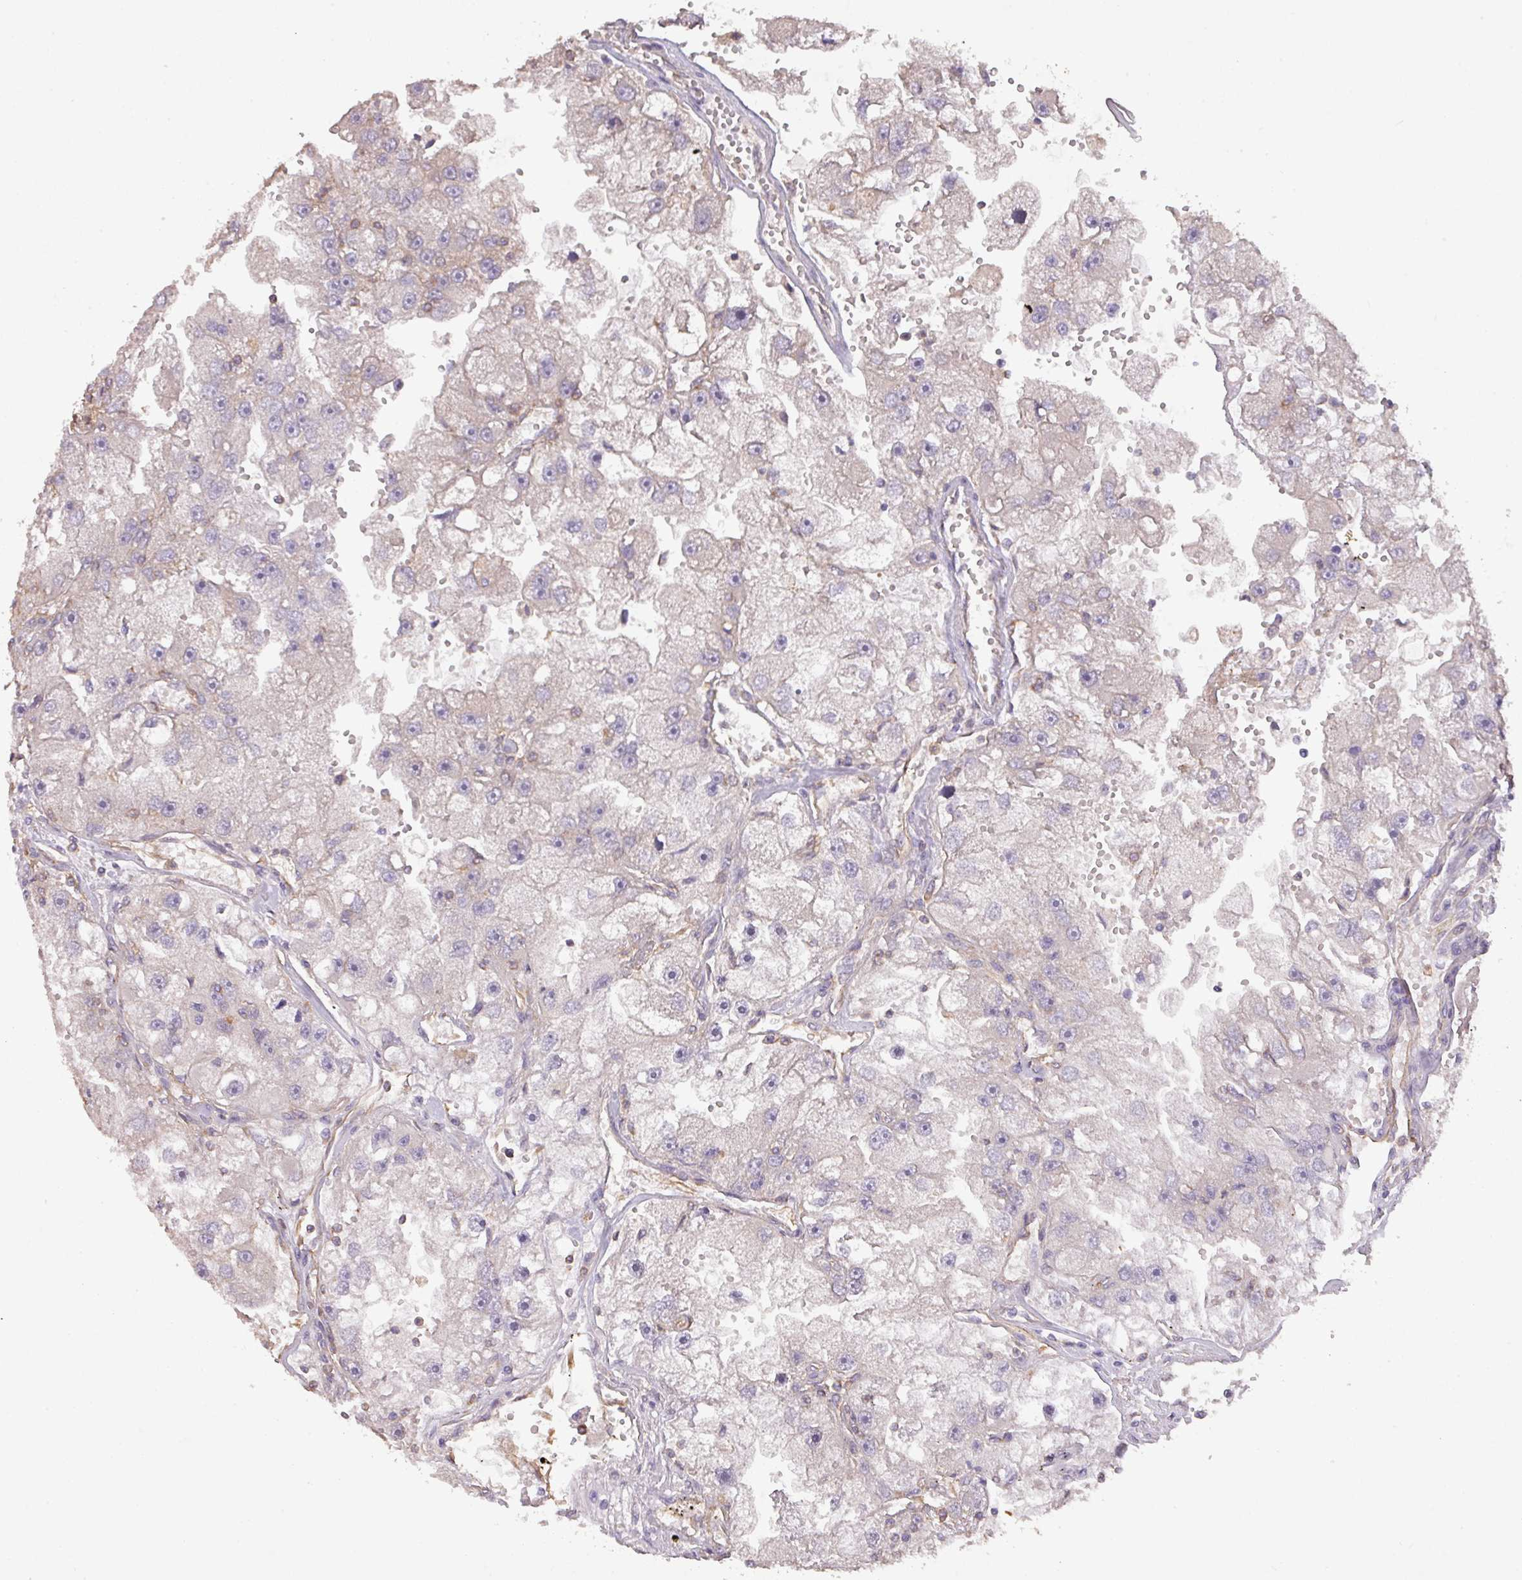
{"staining": {"intensity": "negative", "quantity": "none", "location": "none"}, "tissue": "renal cancer", "cell_type": "Tumor cells", "image_type": "cancer", "snomed": [{"axis": "morphology", "description": "Adenocarcinoma, NOS"}, {"axis": "topography", "description": "Kidney"}], "caption": "IHC of human adenocarcinoma (renal) reveals no expression in tumor cells.", "gene": "CALML4", "patient": {"sex": "male", "age": 63}}